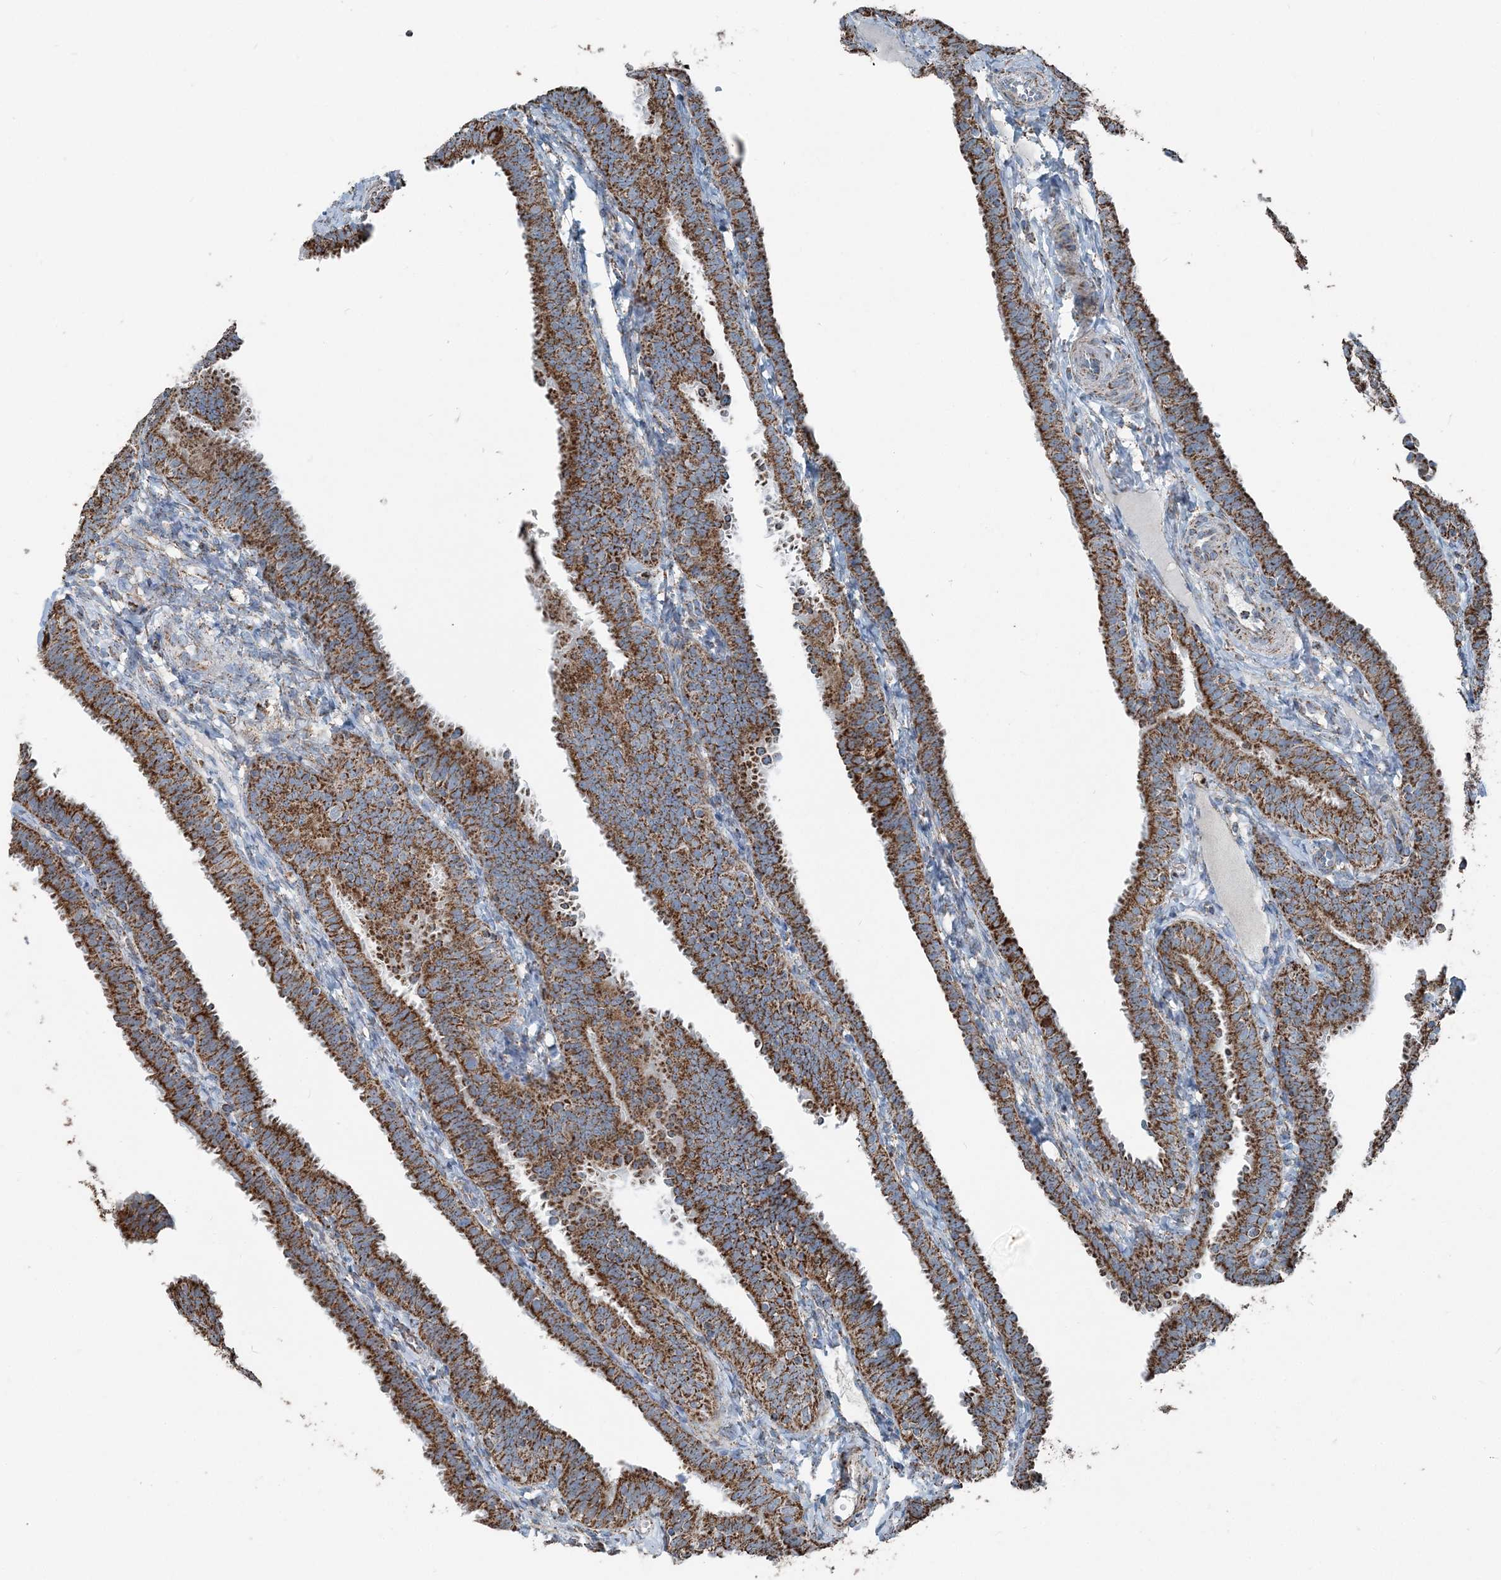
{"staining": {"intensity": "strong", "quantity": ">75%", "location": "cytoplasmic/membranous"}, "tissue": "fallopian tube", "cell_type": "Glandular cells", "image_type": "normal", "snomed": [{"axis": "morphology", "description": "Normal tissue, NOS"}, {"axis": "topography", "description": "Fallopian tube"}], "caption": "The micrograph reveals a brown stain indicating the presence of a protein in the cytoplasmic/membranous of glandular cells in fallopian tube.", "gene": "SUCLG1", "patient": {"sex": "female", "age": 35}}